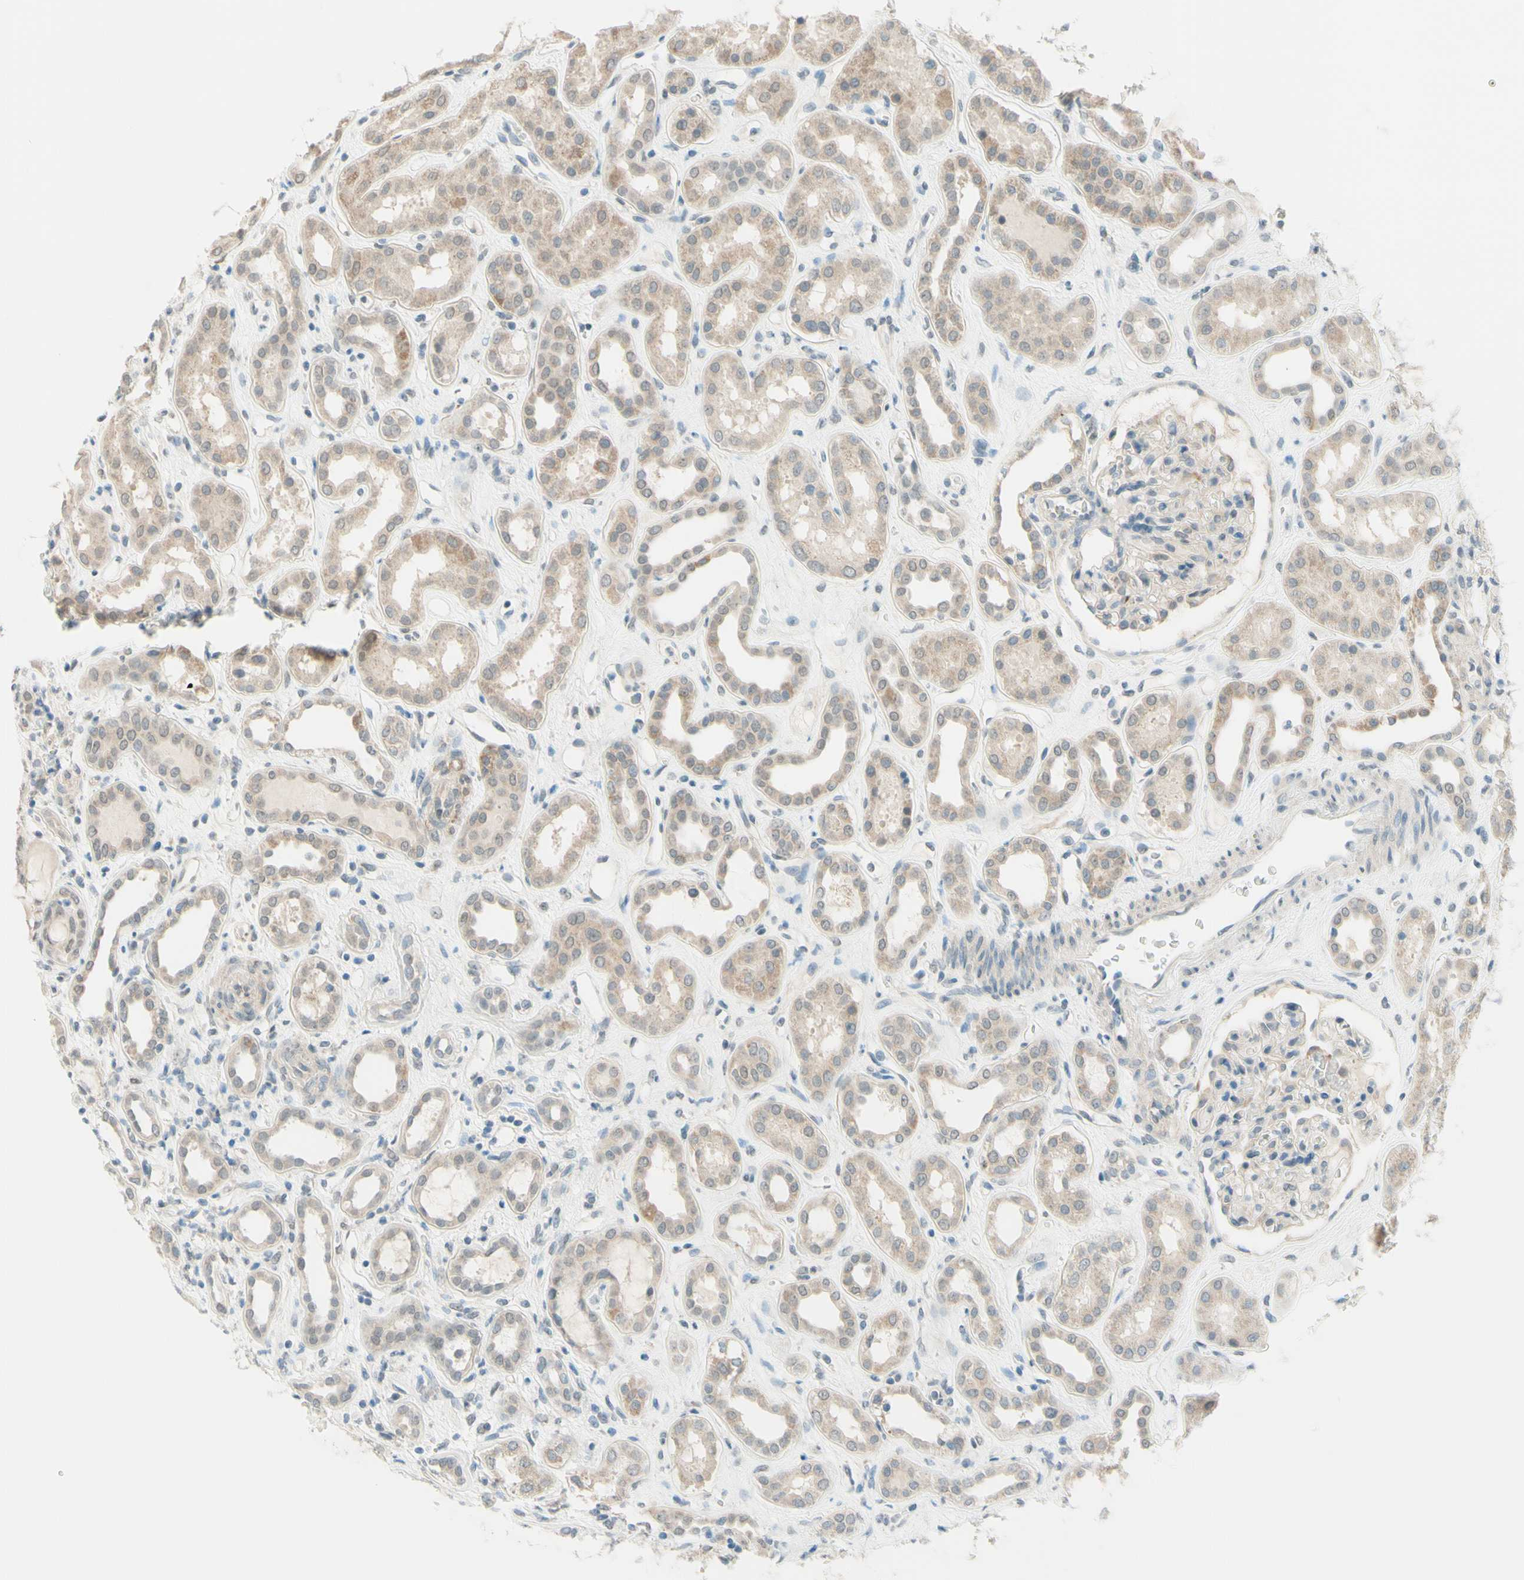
{"staining": {"intensity": "weak", "quantity": "<25%", "location": "cytoplasmic/membranous"}, "tissue": "kidney", "cell_type": "Cells in glomeruli", "image_type": "normal", "snomed": [{"axis": "morphology", "description": "Normal tissue, NOS"}, {"axis": "topography", "description": "Kidney"}], "caption": "Immunohistochemical staining of normal human kidney reveals no significant positivity in cells in glomeruli.", "gene": "JPH1", "patient": {"sex": "male", "age": 59}}